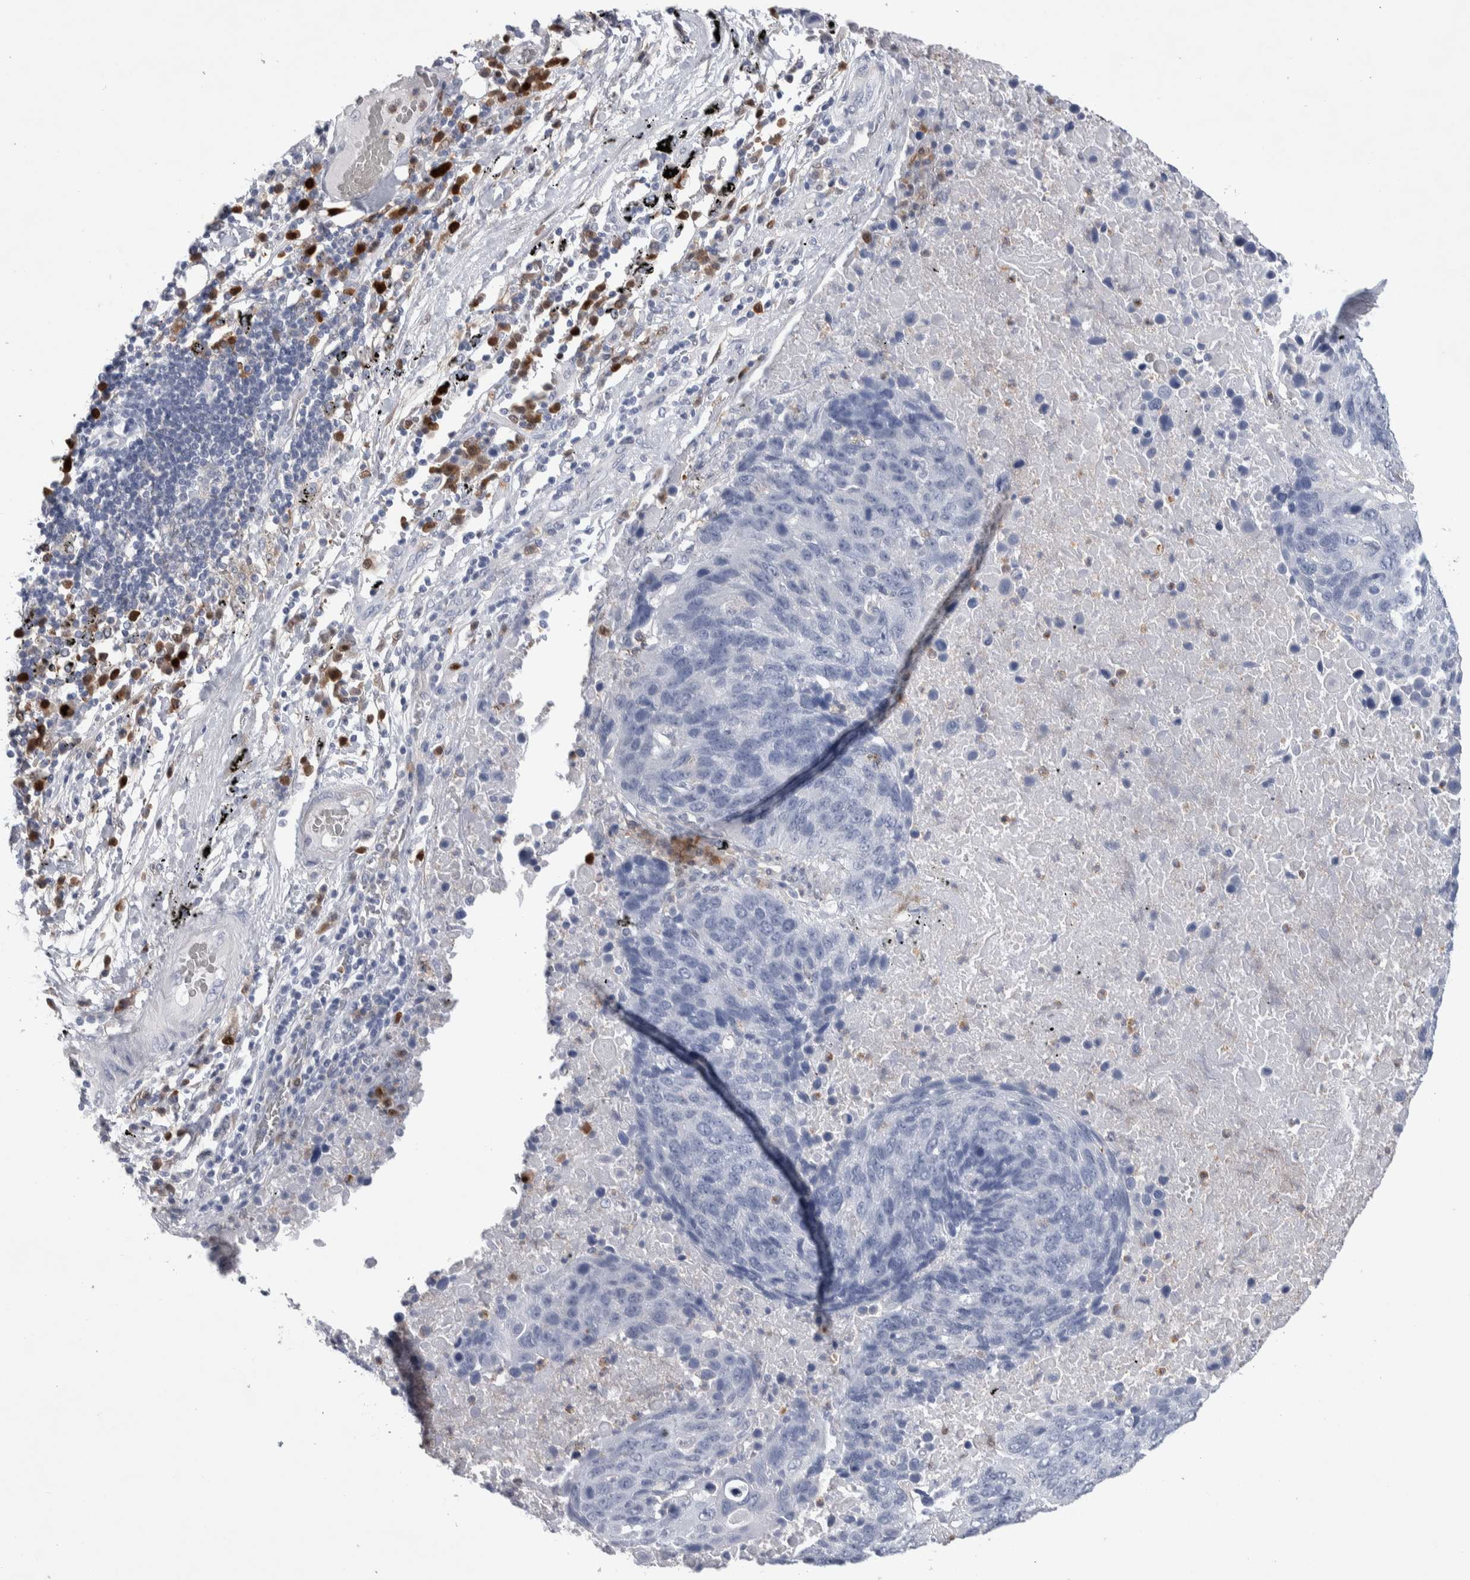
{"staining": {"intensity": "negative", "quantity": "none", "location": "none"}, "tissue": "lung cancer", "cell_type": "Tumor cells", "image_type": "cancer", "snomed": [{"axis": "morphology", "description": "Squamous cell carcinoma, NOS"}, {"axis": "topography", "description": "Lung"}], "caption": "Tumor cells show no significant expression in squamous cell carcinoma (lung).", "gene": "LURAP1L", "patient": {"sex": "male", "age": 66}}